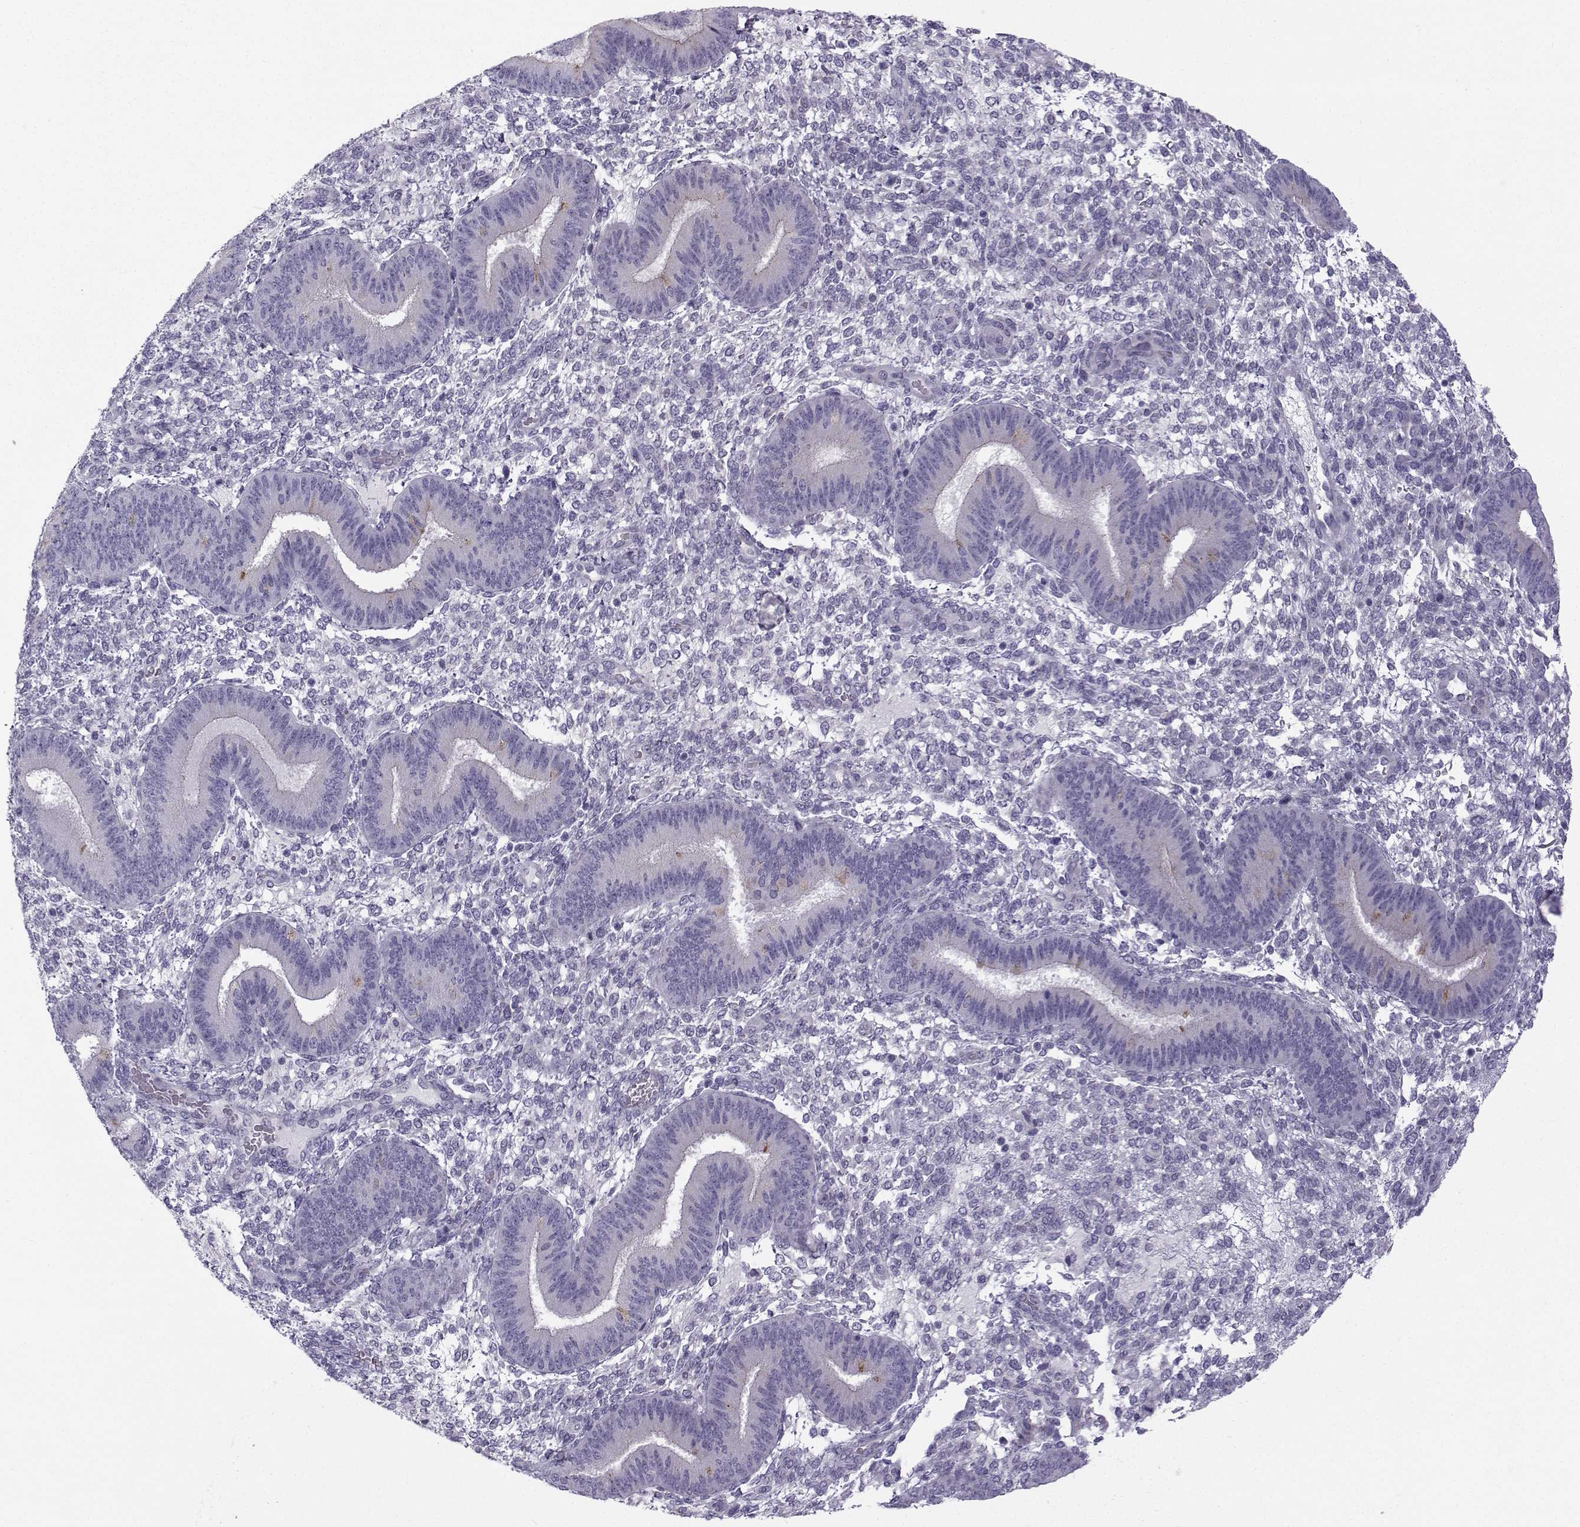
{"staining": {"intensity": "negative", "quantity": "none", "location": "none"}, "tissue": "endometrium", "cell_type": "Cells in endometrial stroma", "image_type": "normal", "snomed": [{"axis": "morphology", "description": "Normal tissue, NOS"}, {"axis": "topography", "description": "Endometrium"}], "caption": "The image exhibits no significant positivity in cells in endometrial stroma of endometrium.", "gene": "ZBTB8B", "patient": {"sex": "female", "age": 39}}